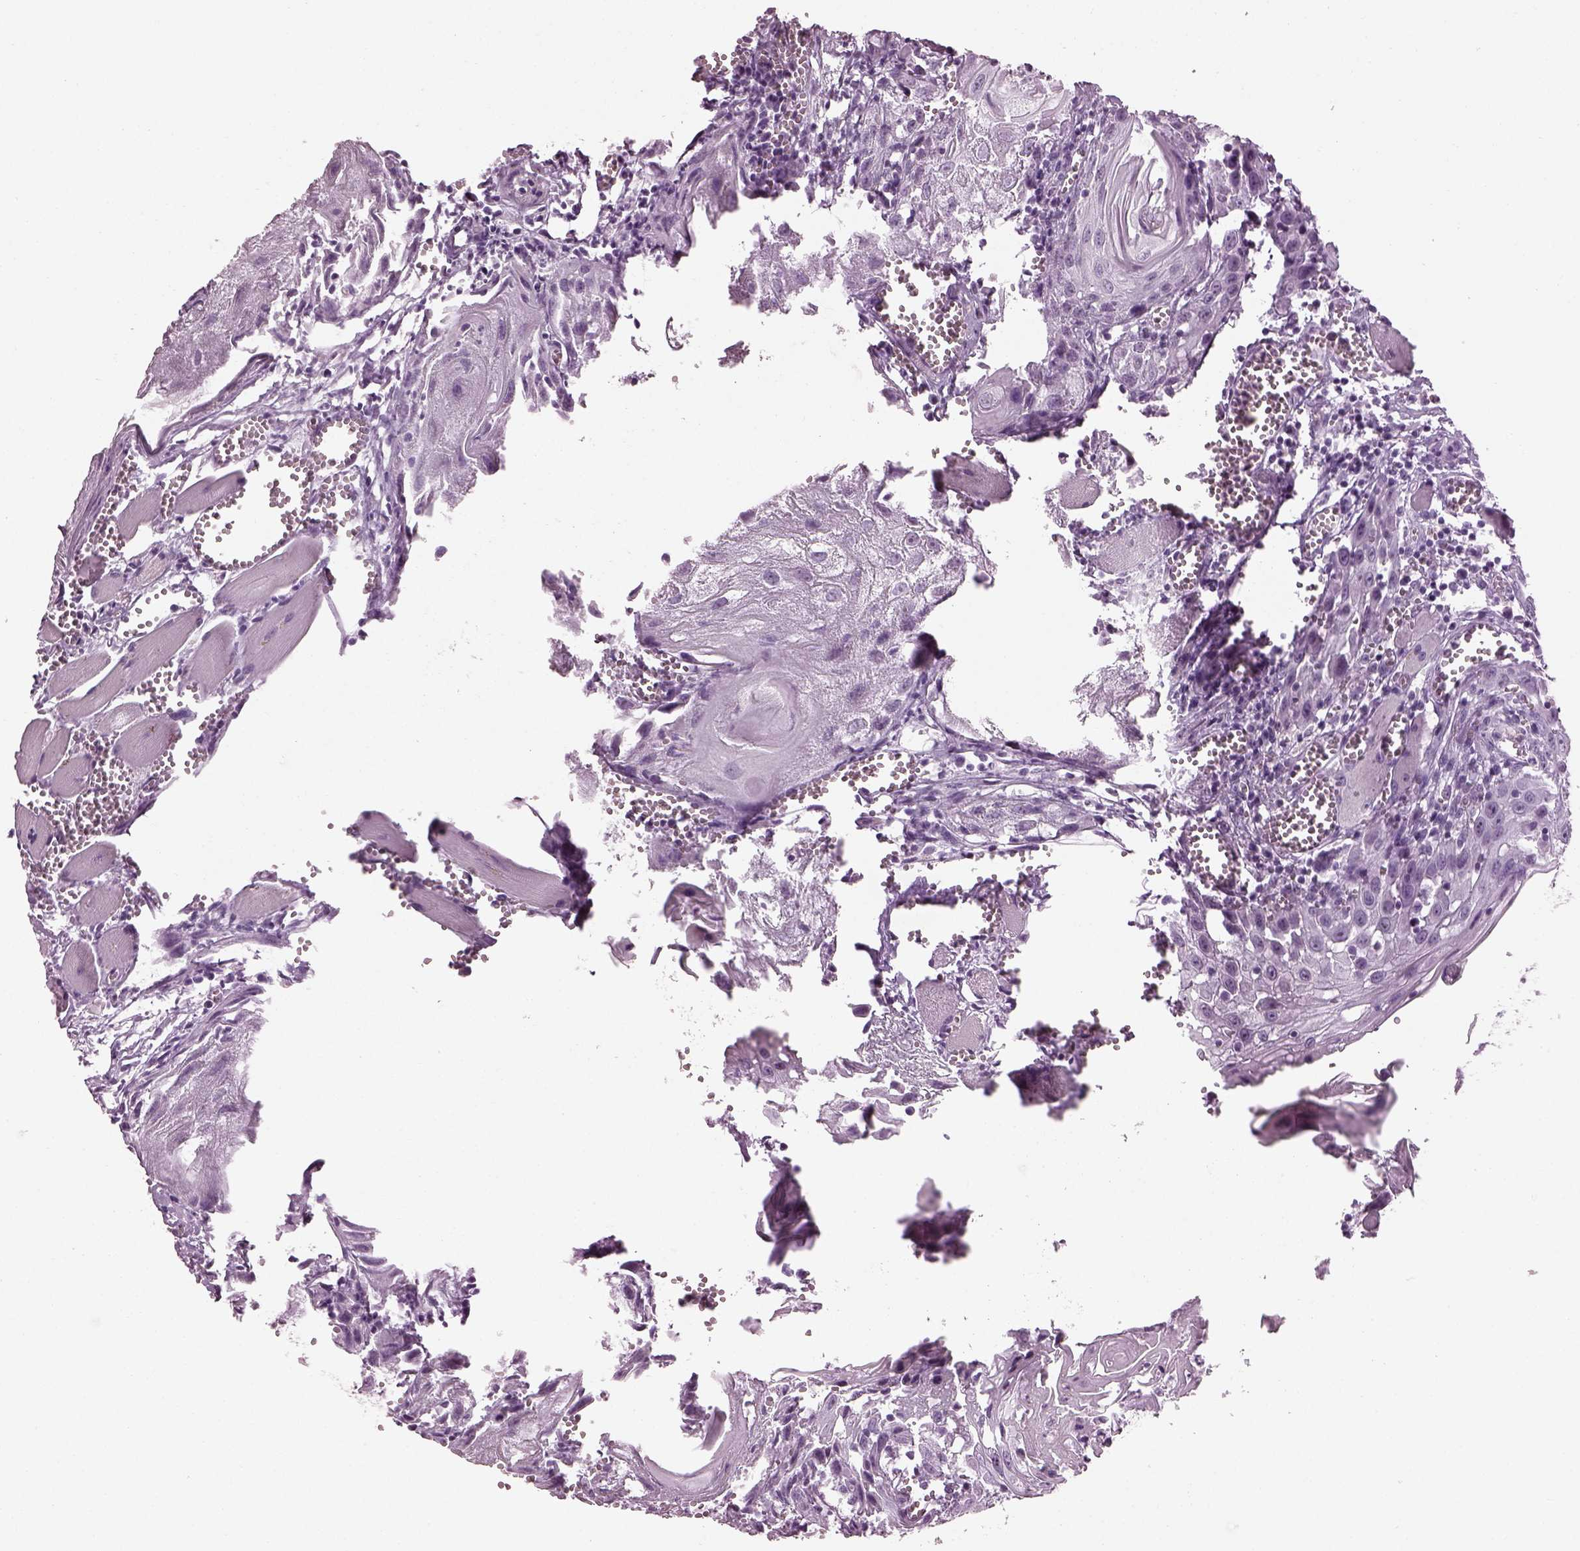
{"staining": {"intensity": "weak", "quantity": "<25%", "location": "nuclear"}, "tissue": "head and neck cancer", "cell_type": "Tumor cells", "image_type": "cancer", "snomed": [{"axis": "morphology", "description": "Squamous cell carcinoma, NOS"}, {"axis": "topography", "description": "Head-Neck"}], "caption": "This is an IHC micrograph of head and neck squamous cell carcinoma. There is no positivity in tumor cells.", "gene": "ADGRG2", "patient": {"sex": "female", "age": 80}}